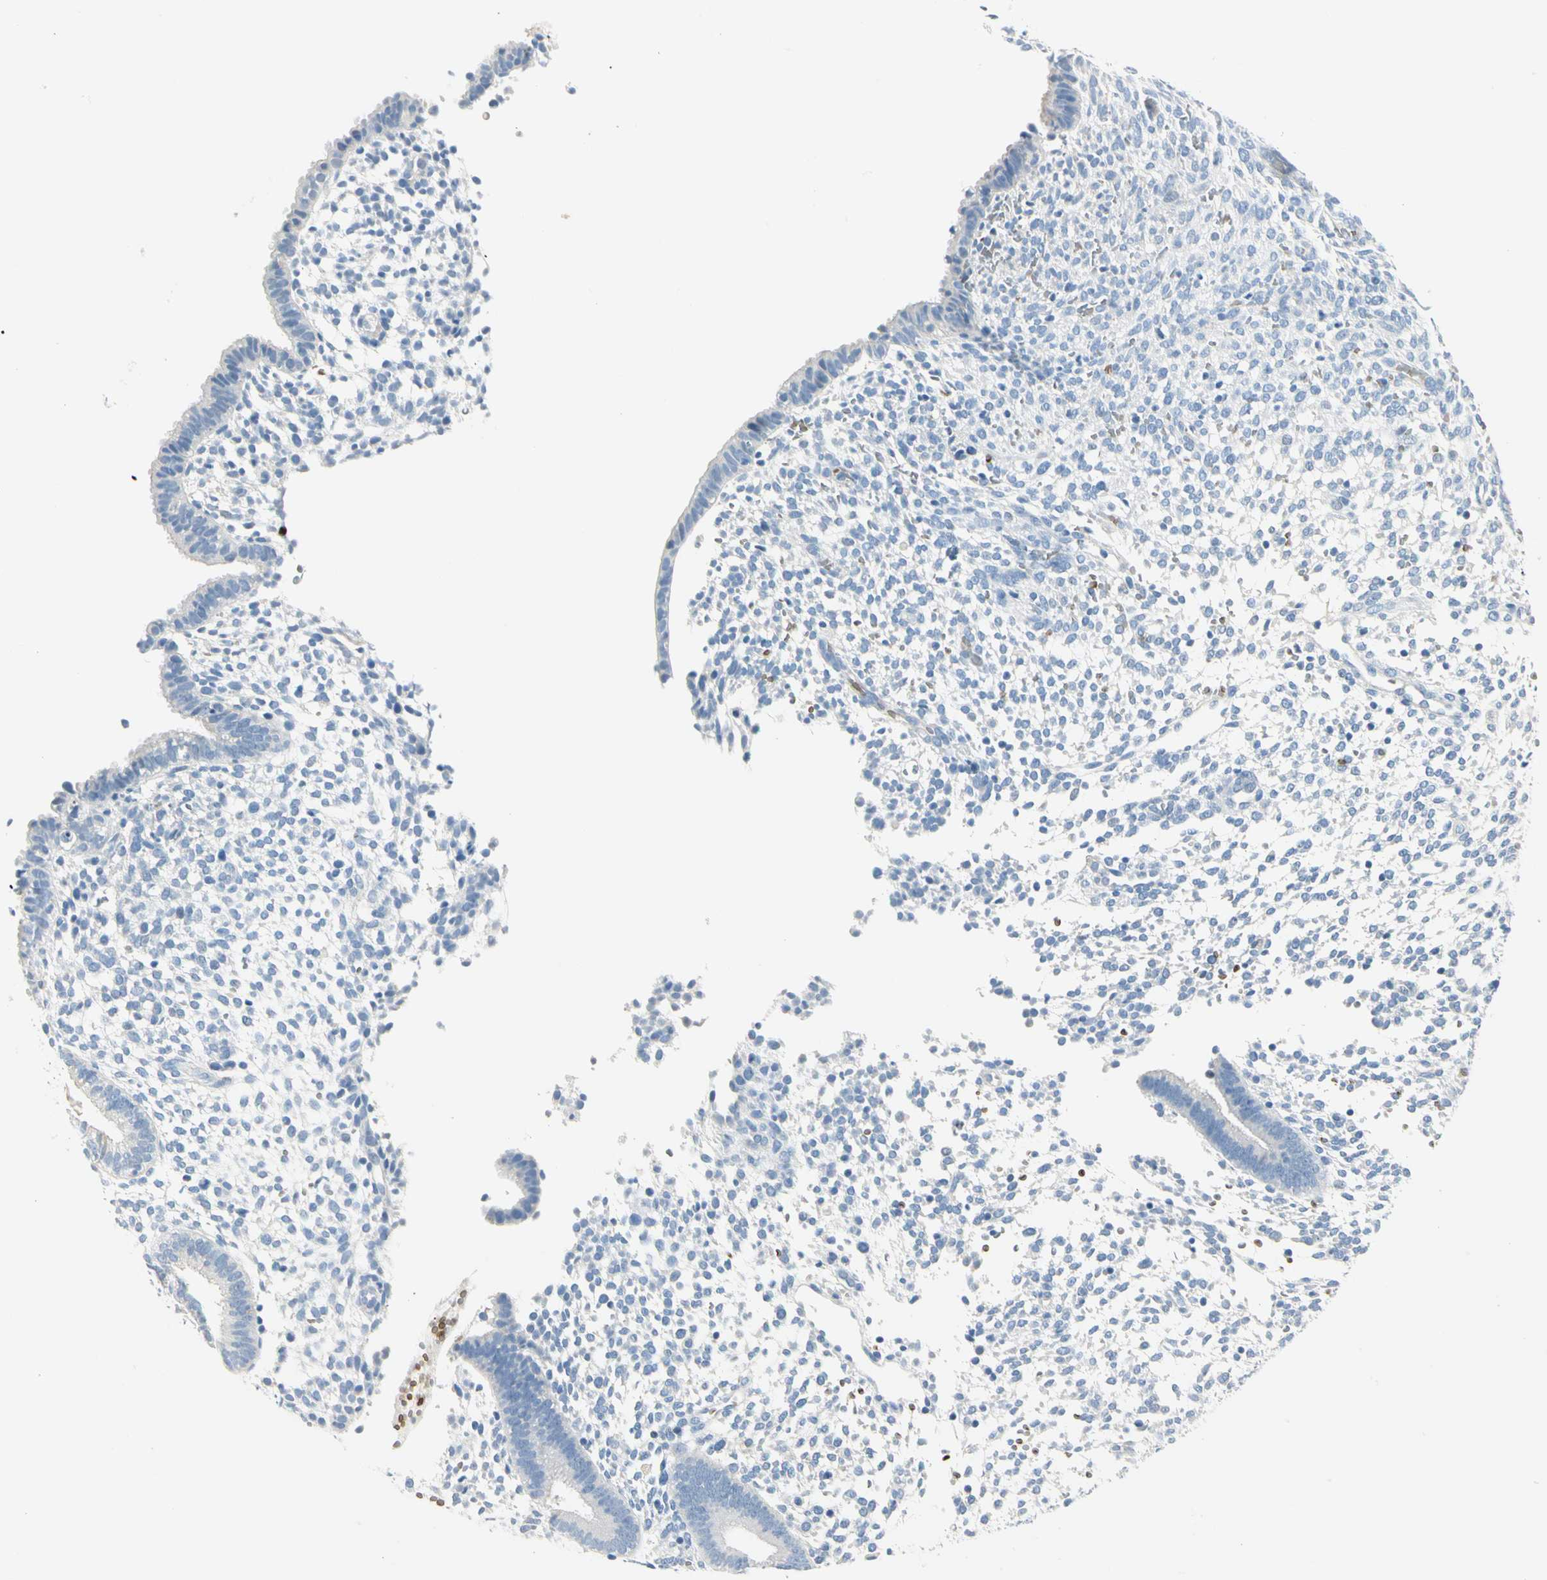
{"staining": {"intensity": "negative", "quantity": "none", "location": "none"}, "tissue": "endometrium", "cell_type": "Cells in endometrial stroma", "image_type": "normal", "snomed": [{"axis": "morphology", "description": "Normal tissue, NOS"}, {"axis": "topography", "description": "Endometrium"}], "caption": "Cells in endometrial stroma are negative for protein expression in normal human endometrium. (DAB IHC visualized using brightfield microscopy, high magnification).", "gene": "CA1", "patient": {"sex": "female", "age": 35}}